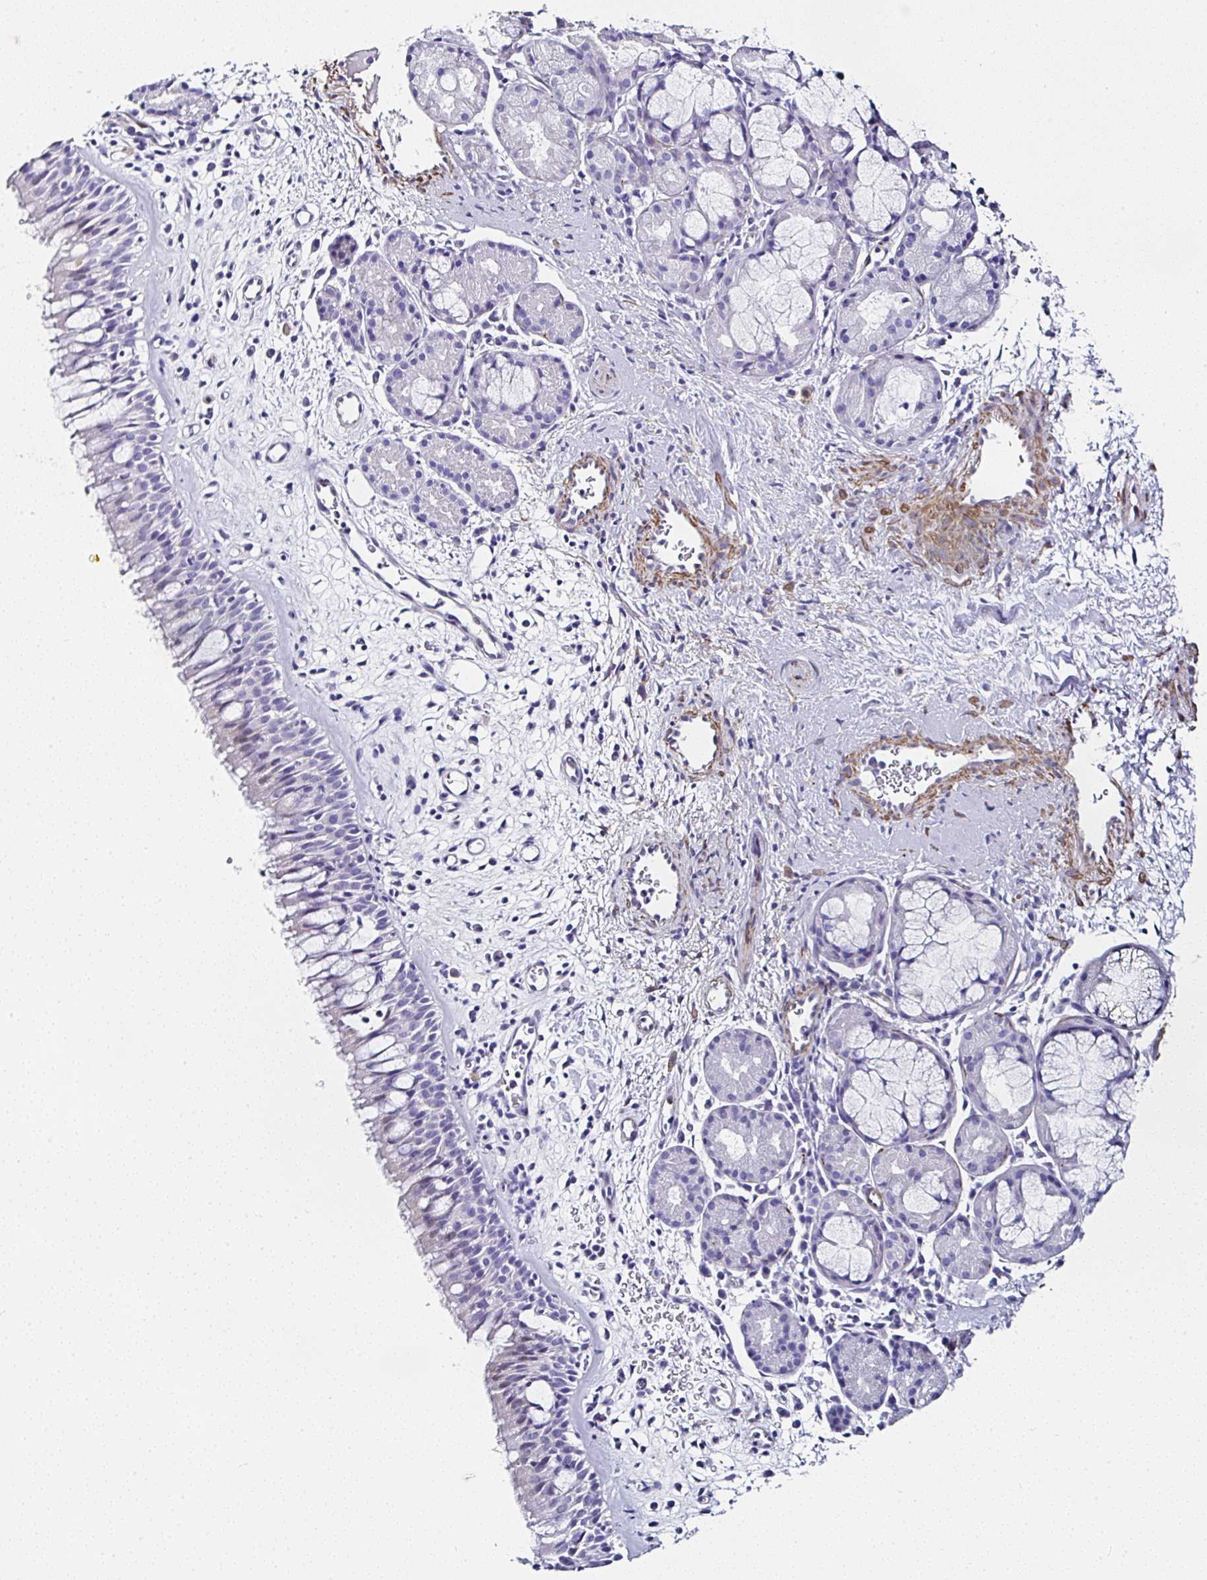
{"staining": {"intensity": "negative", "quantity": "none", "location": "none"}, "tissue": "nasopharynx", "cell_type": "Respiratory epithelial cells", "image_type": "normal", "snomed": [{"axis": "morphology", "description": "Normal tissue, NOS"}, {"axis": "topography", "description": "Nasopharynx"}], "caption": "Immunohistochemistry of benign human nasopharynx displays no expression in respiratory epithelial cells.", "gene": "PPFIA4", "patient": {"sex": "male", "age": 65}}